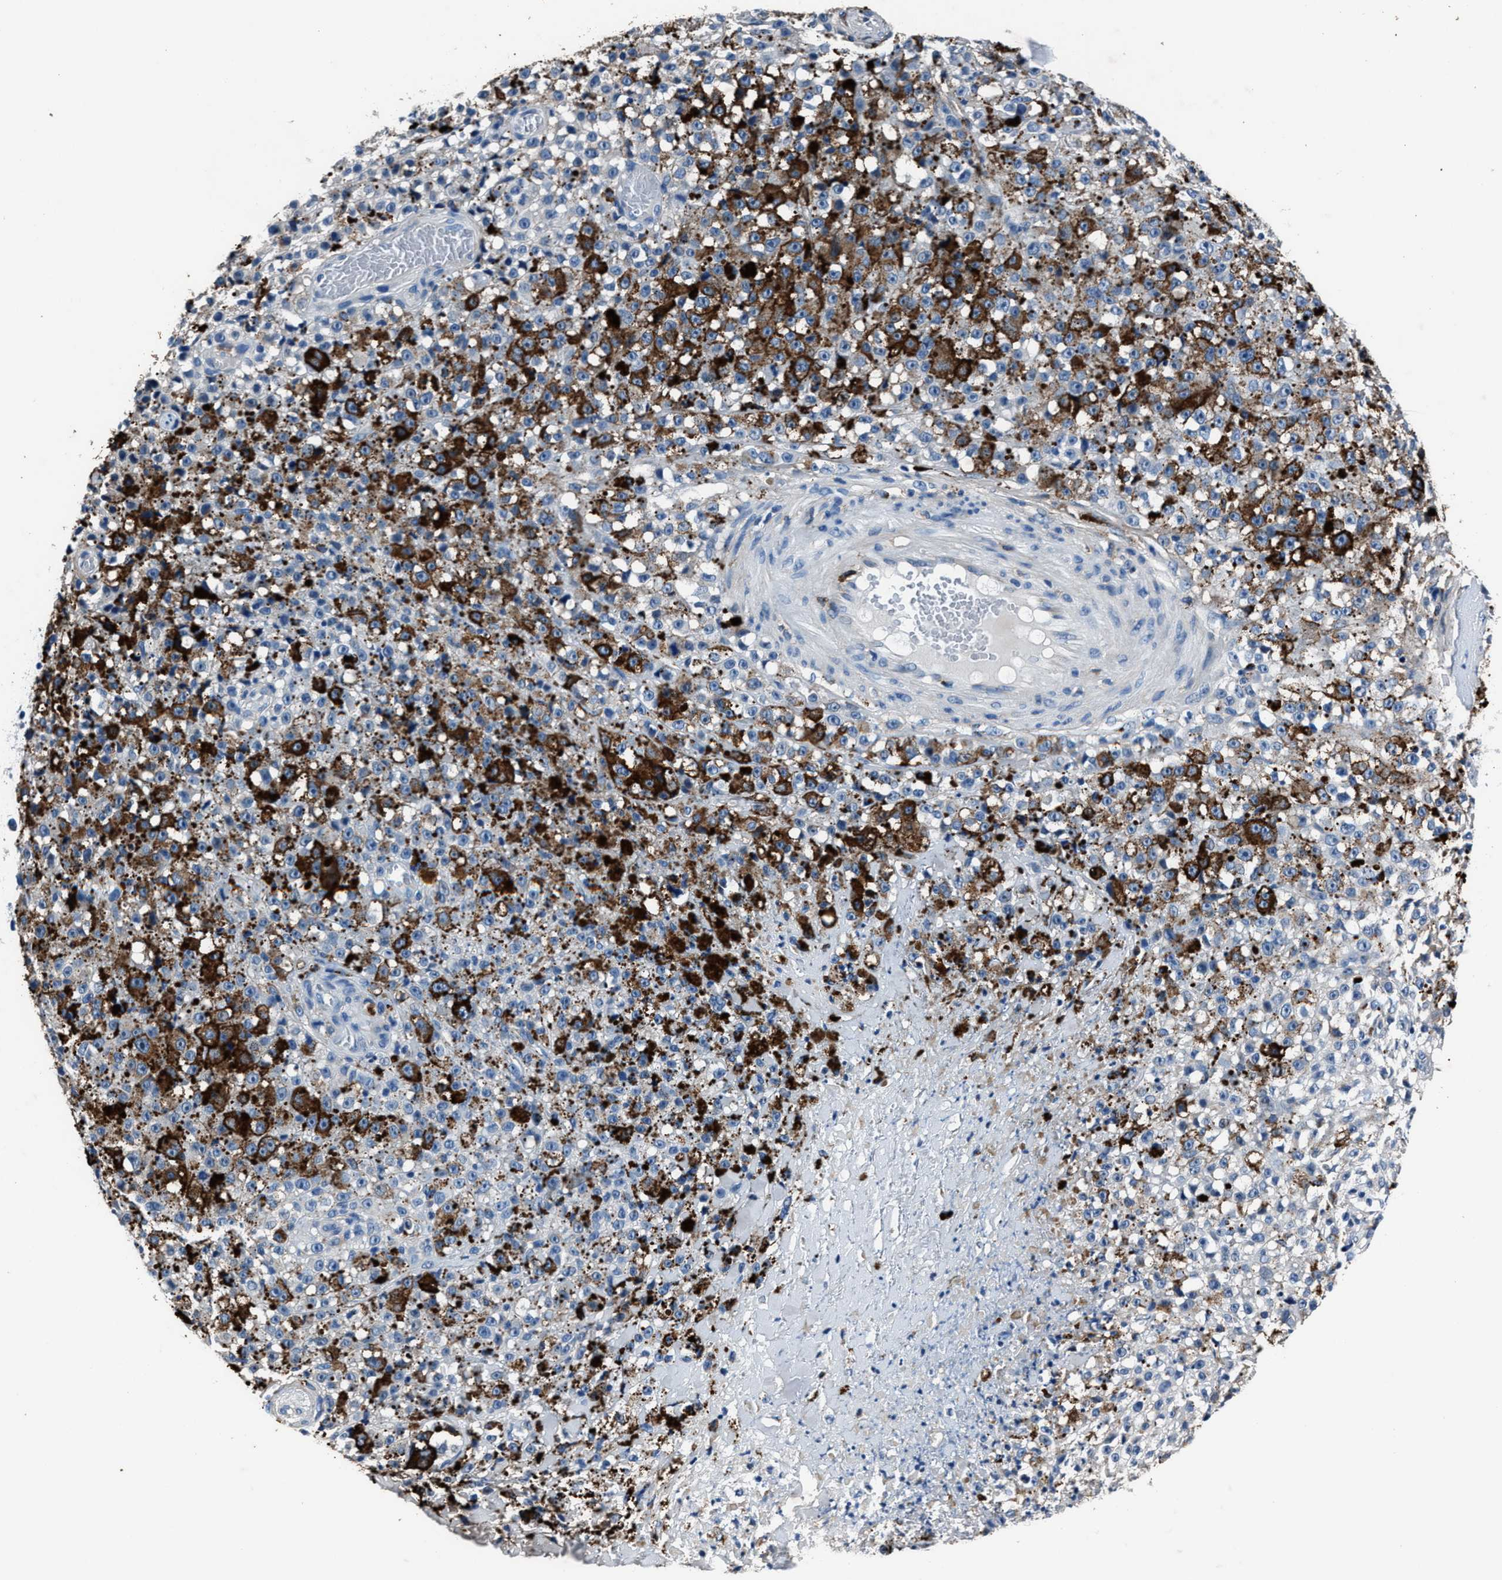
{"staining": {"intensity": "strong", "quantity": "25%-75%", "location": "cytoplasmic/membranous"}, "tissue": "melanoma", "cell_type": "Tumor cells", "image_type": "cancer", "snomed": [{"axis": "morphology", "description": "Malignant melanoma, NOS"}, {"axis": "topography", "description": "Skin"}], "caption": "Immunohistochemistry of melanoma shows high levels of strong cytoplasmic/membranous expression in approximately 25%-75% of tumor cells. The staining was performed using DAB to visualize the protein expression in brown, while the nuclei were stained in blue with hematoxylin (Magnification: 20x).", "gene": "FGL2", "patient": {"sex": "female", "age": 82}}